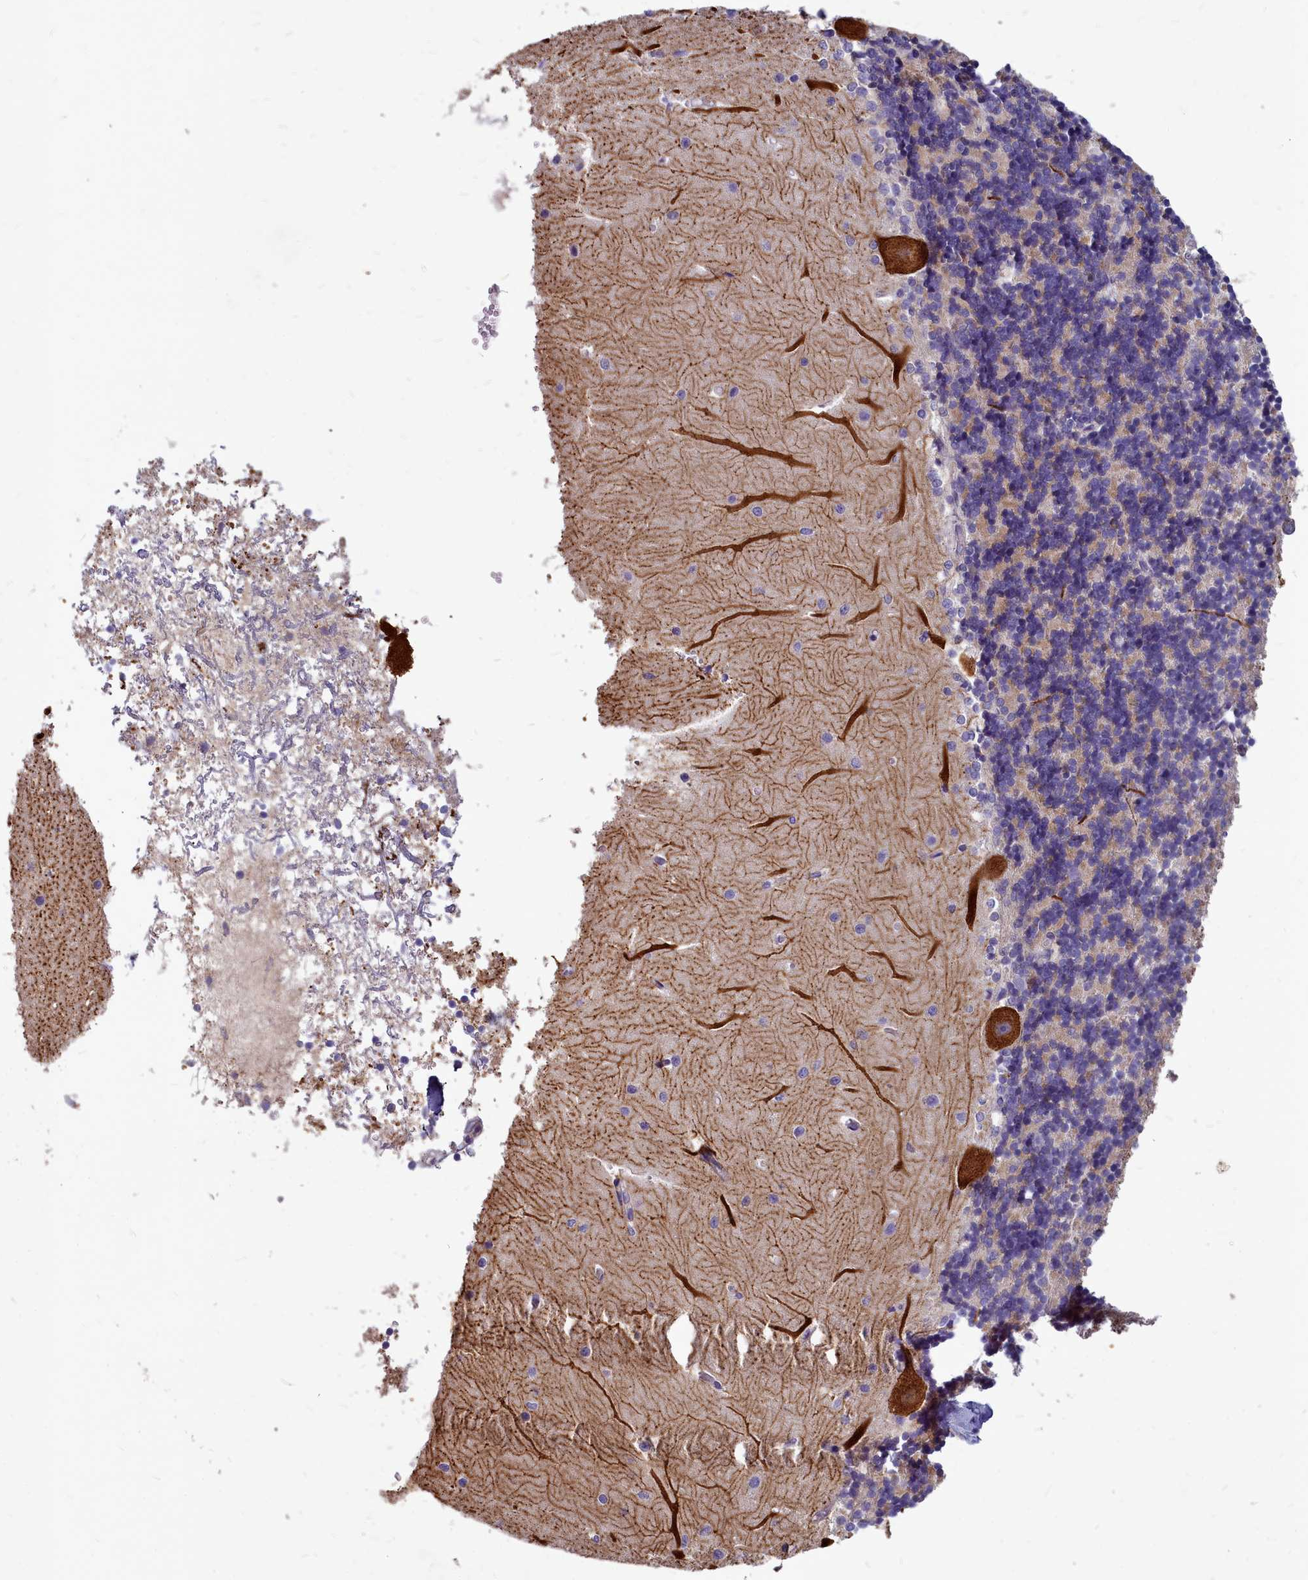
{"staining": {"intensity": "moderate", "quantity": "25%-75%", "location": "cytoplasmic/membranous"}, "tissue": "cerebellum", "cell_type": "Cells in granular layer", "image_type": "normal", "snomed": [{"axis": "morphology", "description": "Normal tissue, NOS"}, {"axis": "topography", "description": "Cerebellum"}], "caption": "Immunohistochemistry (IHC) of benign cerebellum reveals medium levels of moderate cytoplasmic/membranous expression in approximately 25%-75% of cells in granular layer.", "gene": "SMPD4", "patient": {"sex": "male", "age": 37}}